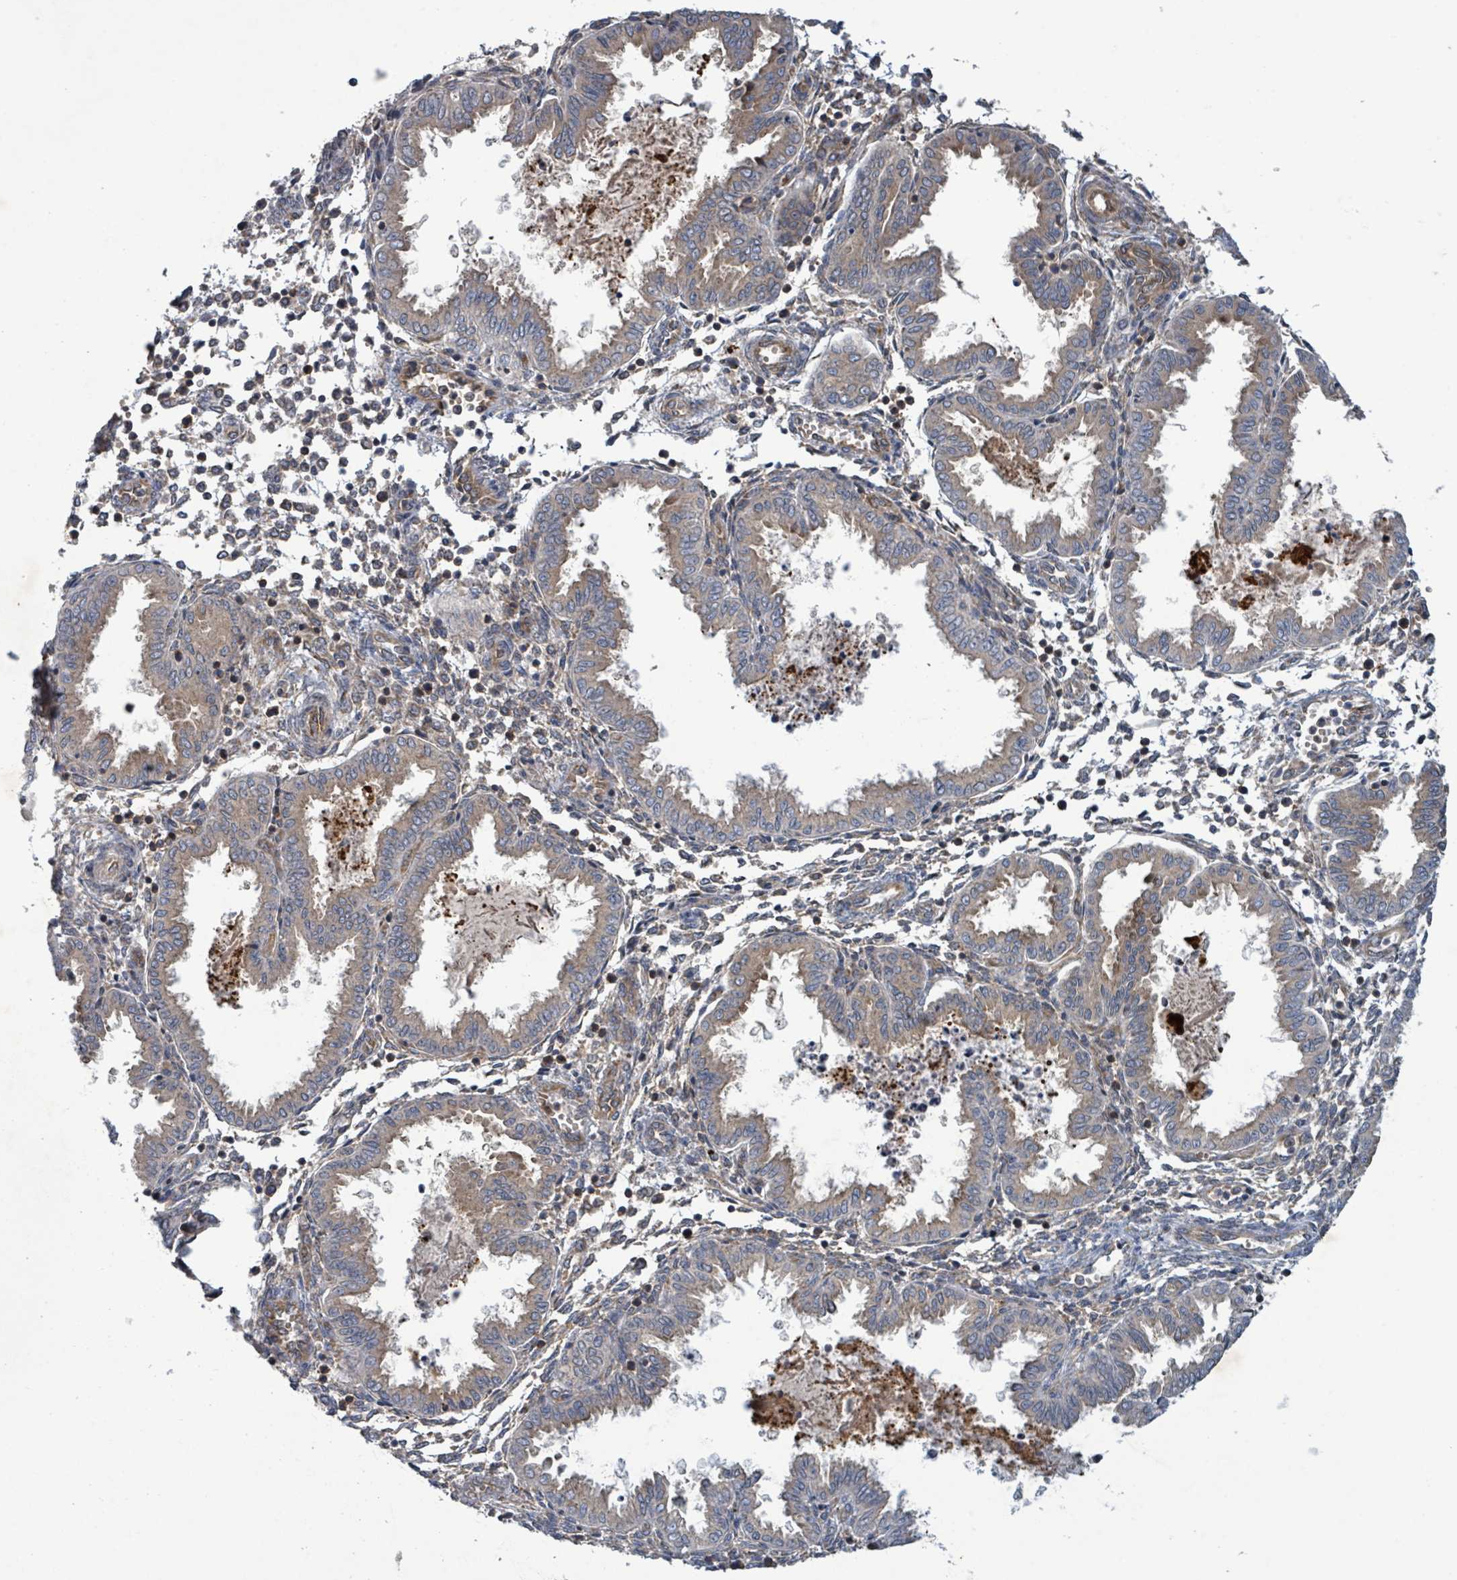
{"staining": {"intensity": "weak", "quantity": "<25%", "location": "cytoplasmic/membranous"}, "tissue": "endometrium", "cell_type": "Cells in endometrial stroma", "image_type": "normal", "snomed": [{"axis": "morphology", "description": "Normal tissue, NOS"}, {"axis": "topography", "description": "Endometrium"}], "caption": "Cells in endometrial stroma show no significant staining in benign endometrium. Nuclei are stained in blue.", "gene": "OR51E1", "patient": {"sex": "female", "age": 33}}